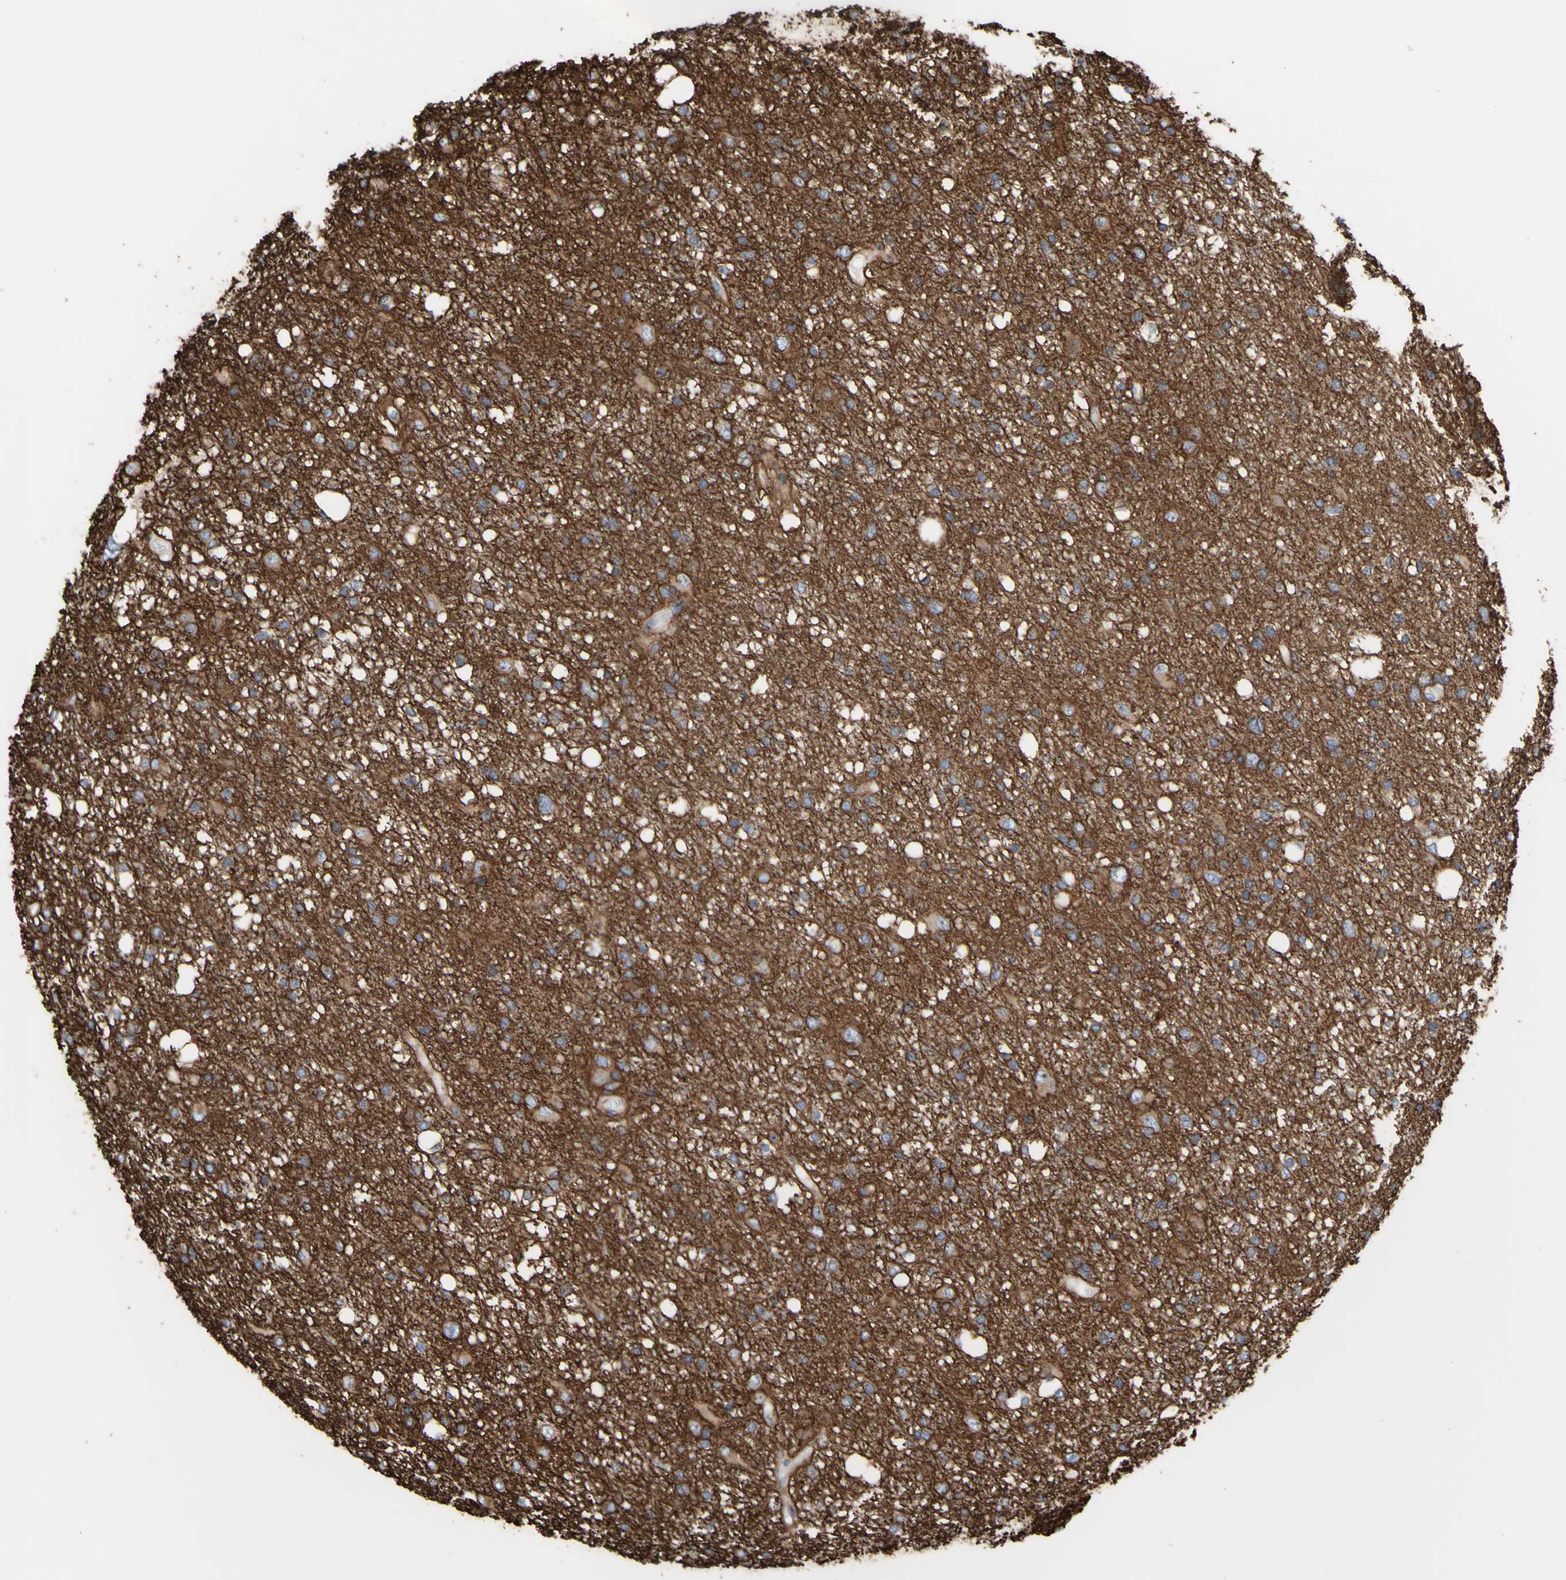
{"staining": {"intensity": "weak", "quantity": ">75%", "location": "cytoplasmic/membranous"}, "tissue": "glioma", "cell_type": "Tumor cells", "image_type": "cancer", "snomed": [{"axis": "morphology", "description": "Glioma, malignant, High grade"}, {"axis": "topography", "description": "Brain"}], "caption": "A brown stain highlights weak cytoplasmic/membranous expression of a protein in human glioma tumor cells.", "gene": "LRIG3", "patient": {"sex": "female", "age": 59}}